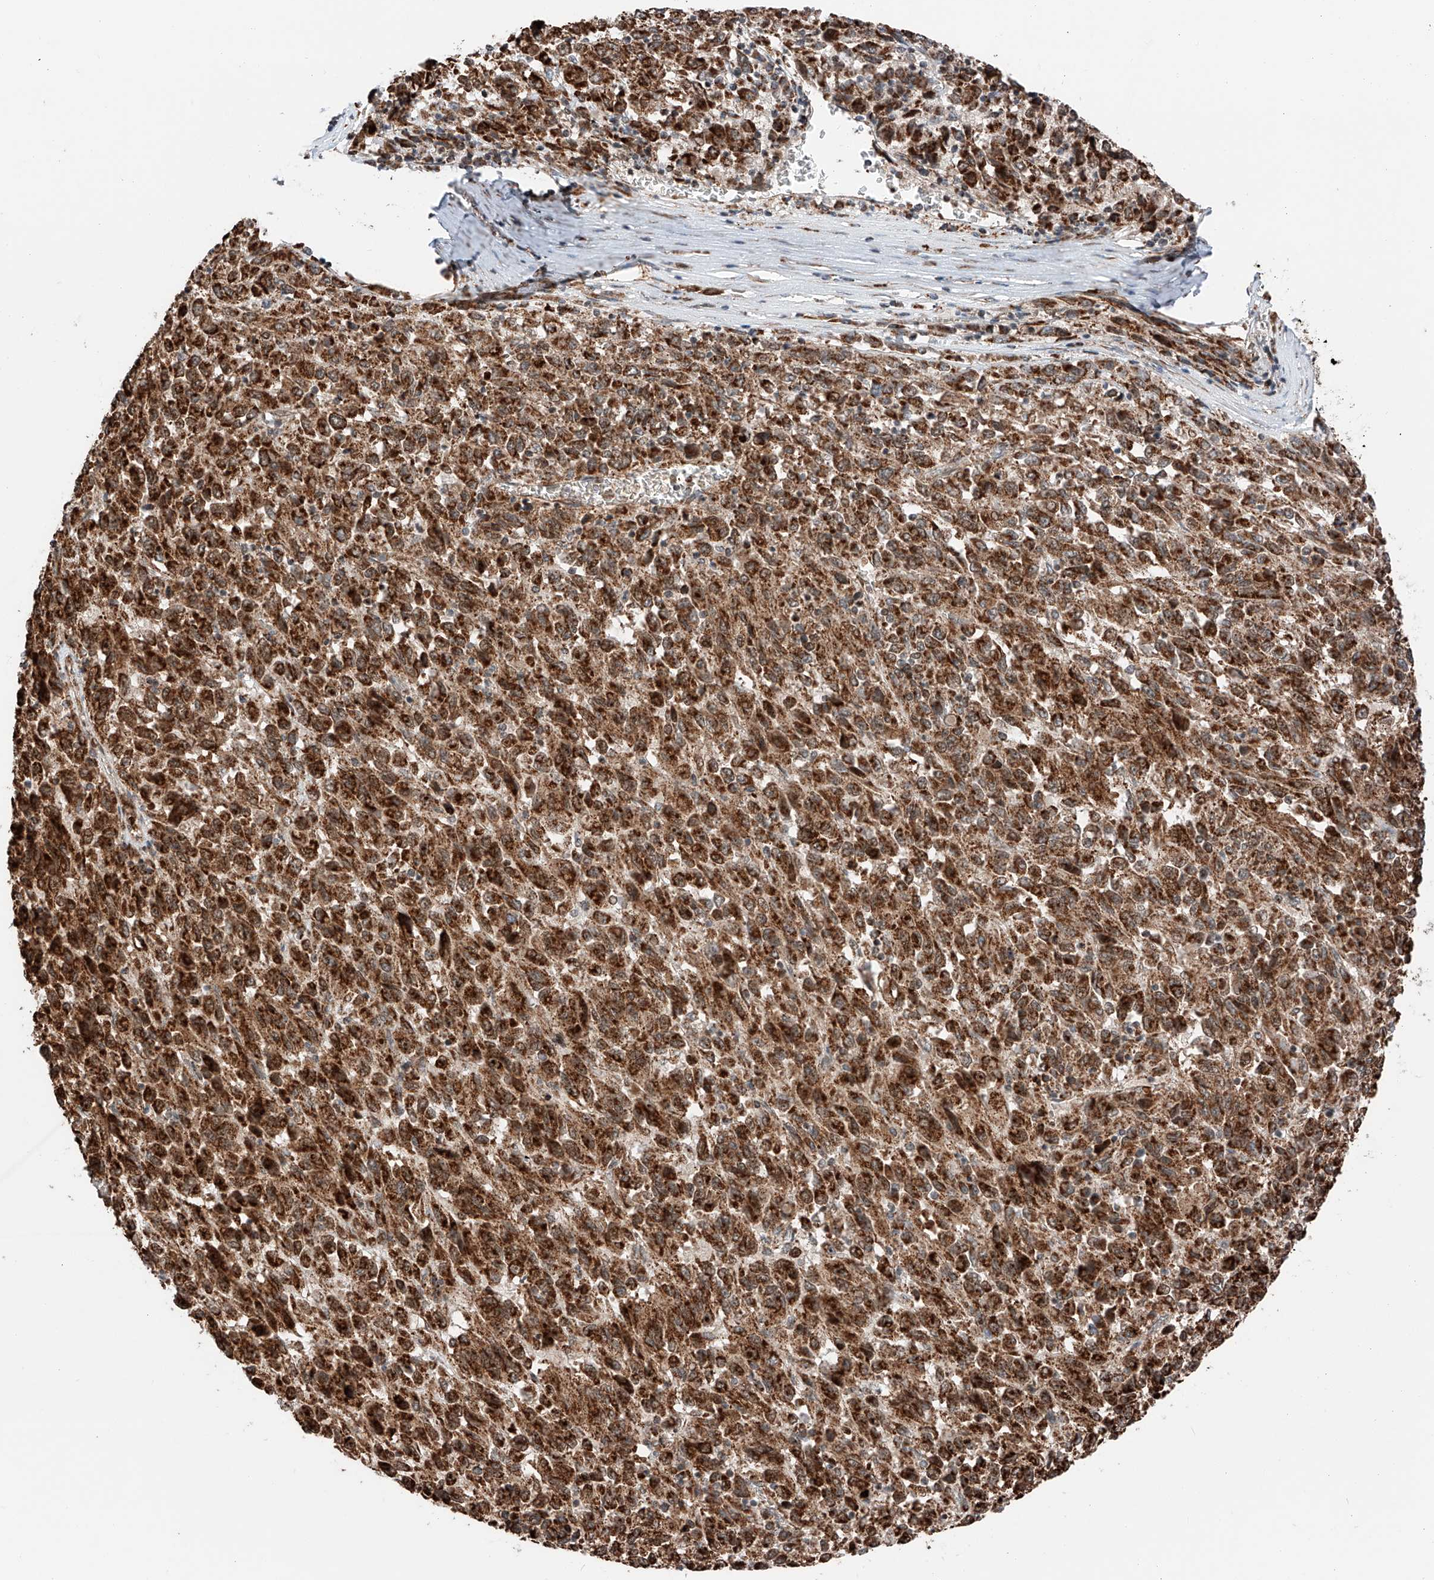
{"staining": {"intensity": "strong", "quantity": ">75%", "location": "cytoplasmic/membranous"}, "tissue": "melanoma", "cell_type": "Tumor cells", "image_type": "cancer", "snomed": [{"axis": "morphology", "description": "Malignant melanoma, Metastatic site"}, {"axis": "topography", "description": "Lung"}], "caption": "Protein staining of malignant melanoma (metastatic site) tissue exhibits strong cytoplasmic/membranous staining in approximately >75% of tumor cells.", "gene": "ZSCAN29", "patient": {"sex": "male", "age": 64}}